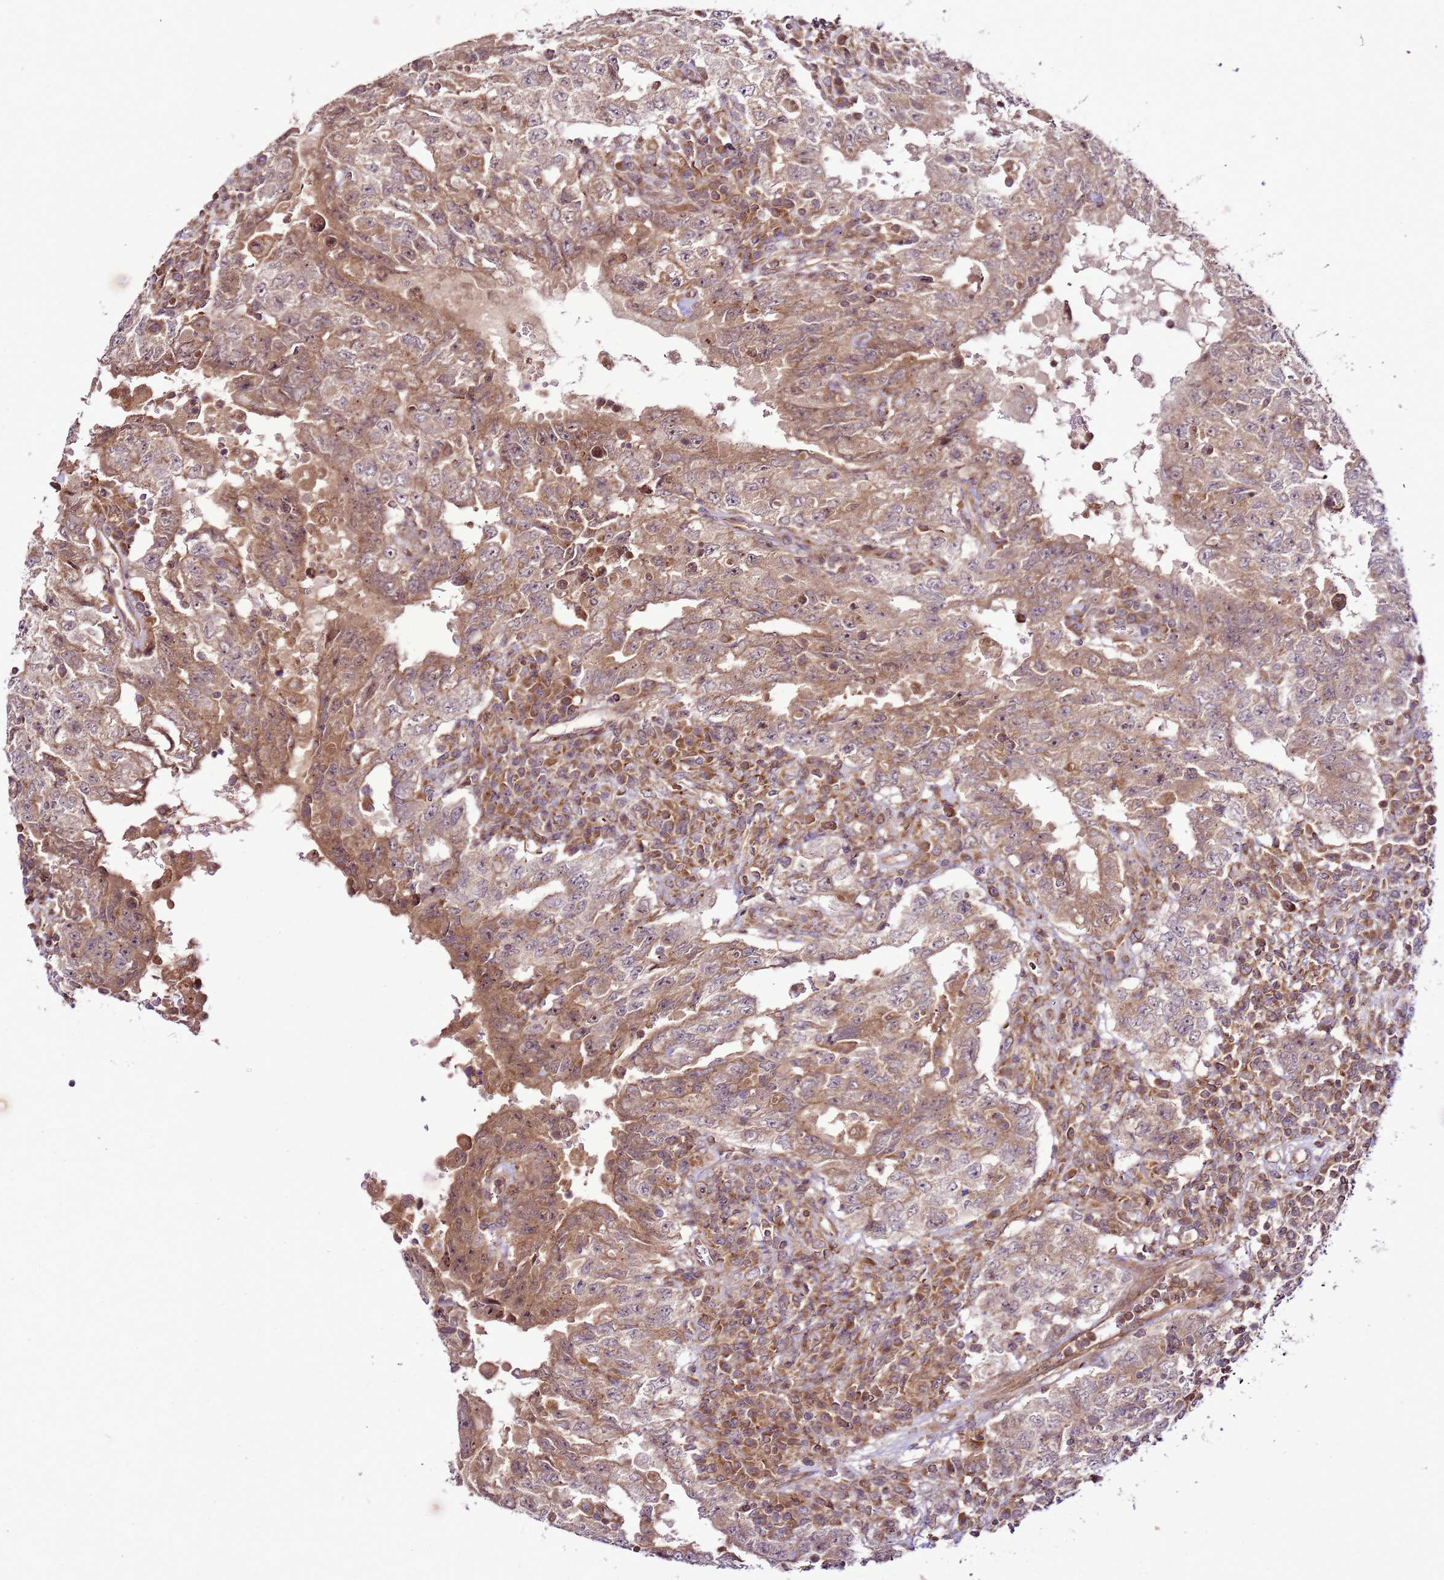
{"staining": {"intensity": "moderate", "quantity": ">75%", "location": "cytoplasmic/membranous"}, "tissue": "testis cancer", "cell_type": "Tumor cells", "image_type": "cancer", "snomed": [{"axis": "morphology", "description": "Carcinoma, Embryonal, NOS"}, {"axis": "topography", "description": "Testis"}], "caption": "Tumor cells reveal medium levels of moderate cytoplasmic/membranous positivity in approximately >75% of cells in human testis embryonal carcinoma.", "gene": "RASA3", "patient": {"sex": "male", "age": 26}}